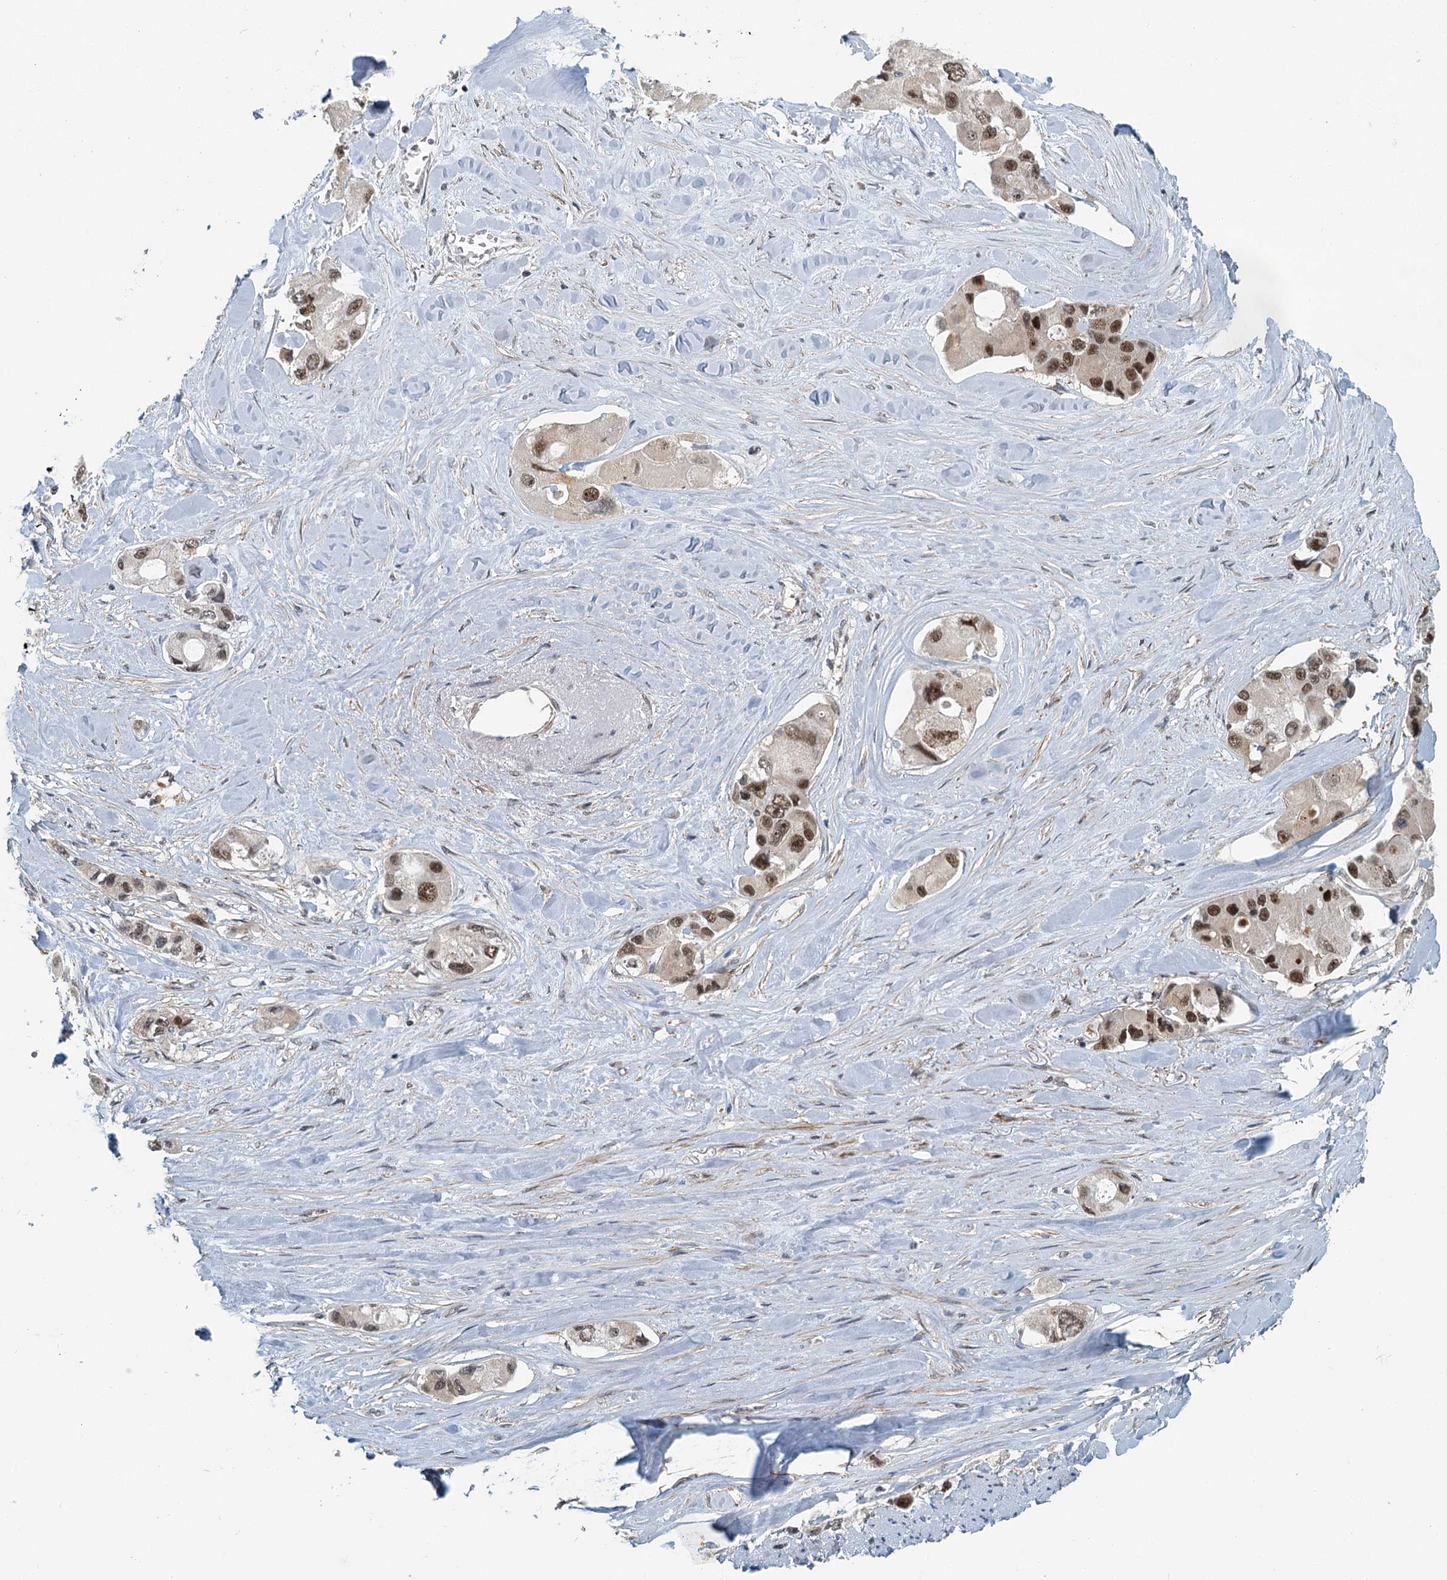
{"staining": {"intensity": "strong", "quantity": ">75%", "location": "nuclear"}, "tissue": "lung cancer", "cell_type": "Tumor cells", "image_type": "cancer", "snomed": [{"axis": "morphology", "description": "Adenocarcinoma, NOS"}, {"axis": "topography", "description": "Lung"}], "caption": "A high-resolution image shows immunohistochemistry staining of lung adenocarcinoma, which displays strong nuclear positivity in approximately >75% of tumor cells.", "gene": "TAS2R42", "patient": {"sex": "female", "age": 54}}